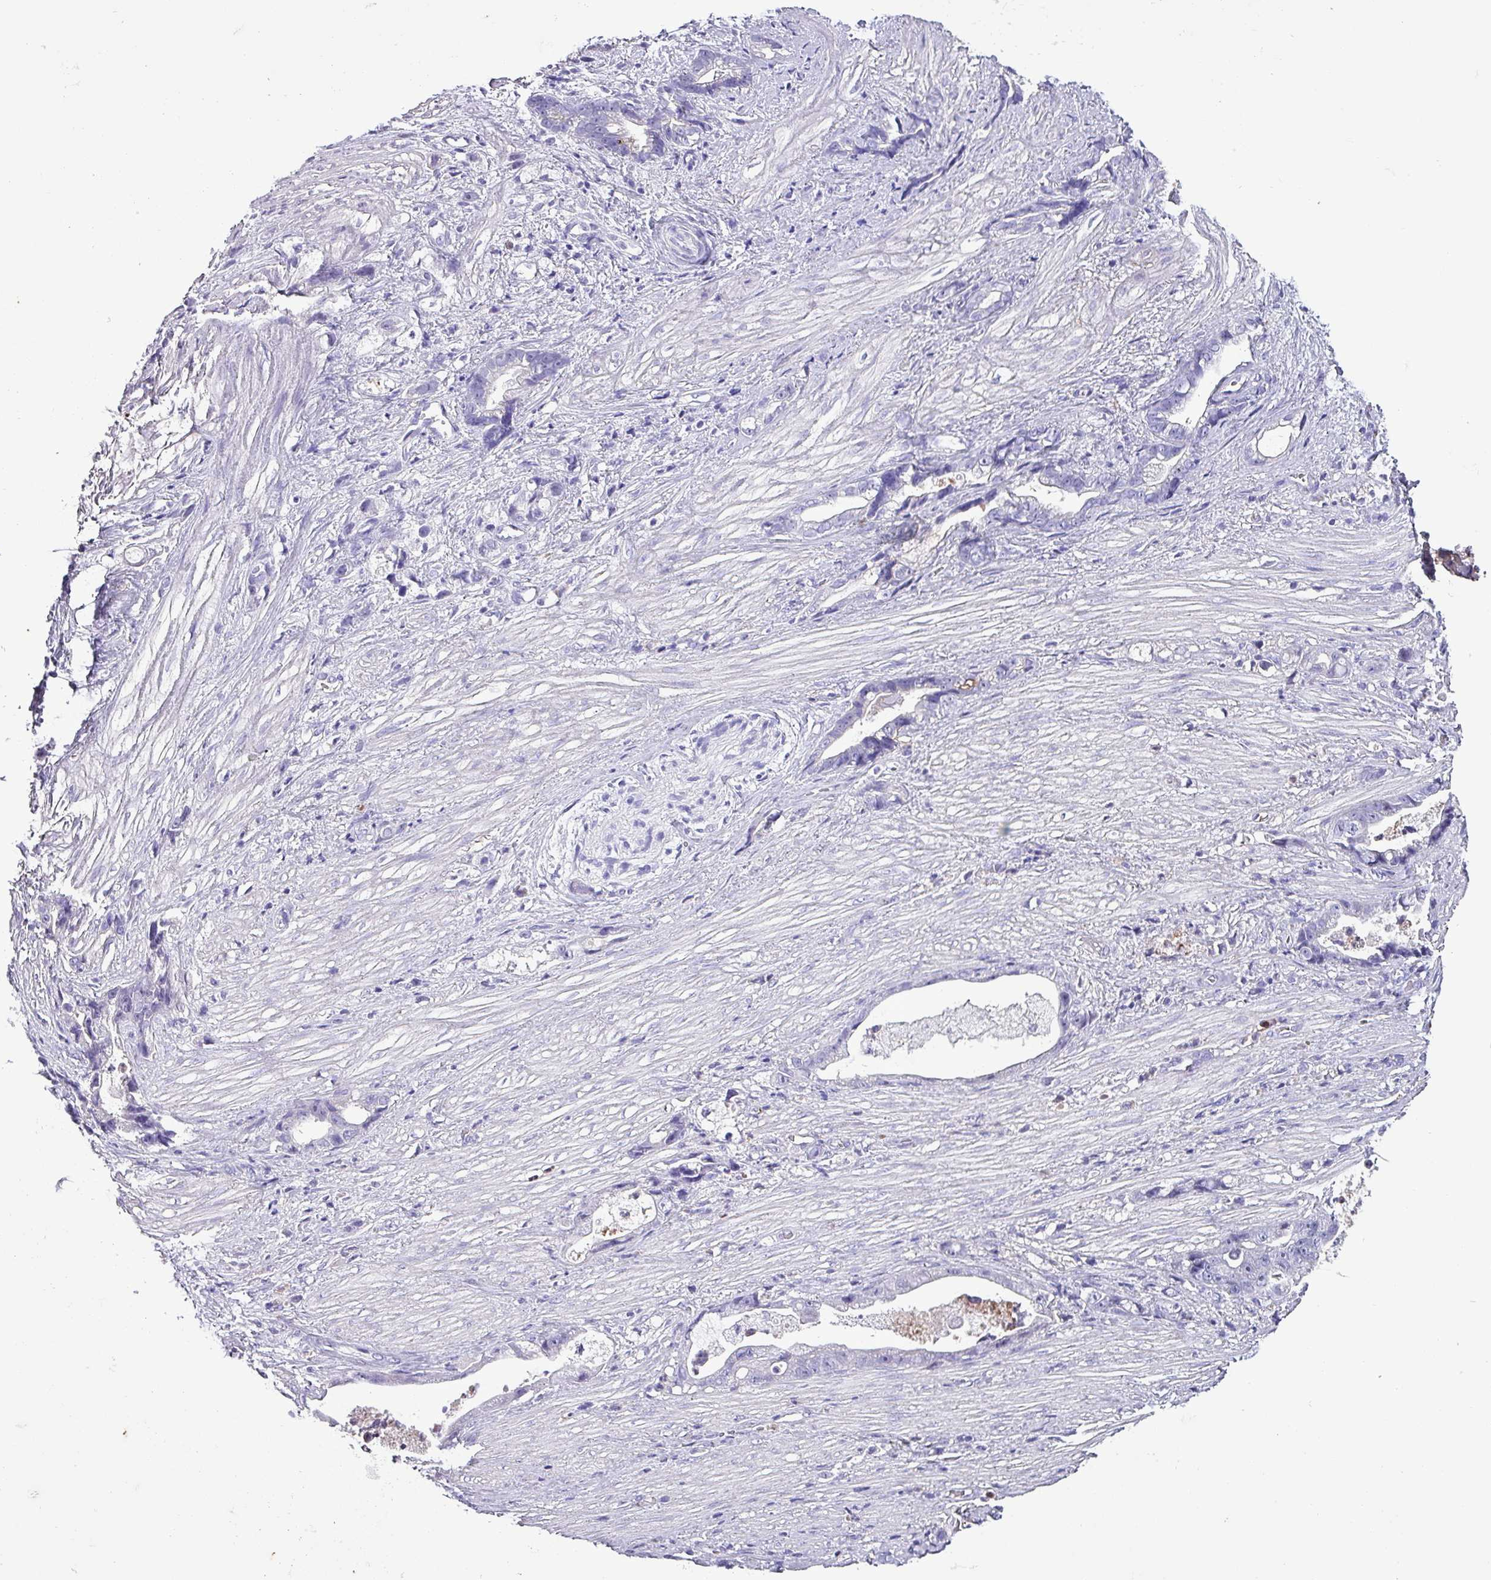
{"staining": {"intensity": "negative", "quantity": "none", "location": "none"}, "tissue": "stomach cancer", "cell_type": "Tumor cells", "image_type": "cancer", "snomed": [{"axis": "morphology", "description": "Adenocarcinoma, NOS"}, {"axis": "topography", "description": "Stomach"}], "caption": "Immunohistochemical staining of adenocarcinoma (stomach) shows no significant staining in tumor cells. (DAB (3,3'-diaminobenzidine) immunohistochemistry, high magnification).", "gene": "HP", "patient": {"sex": "male", "age": 55}}